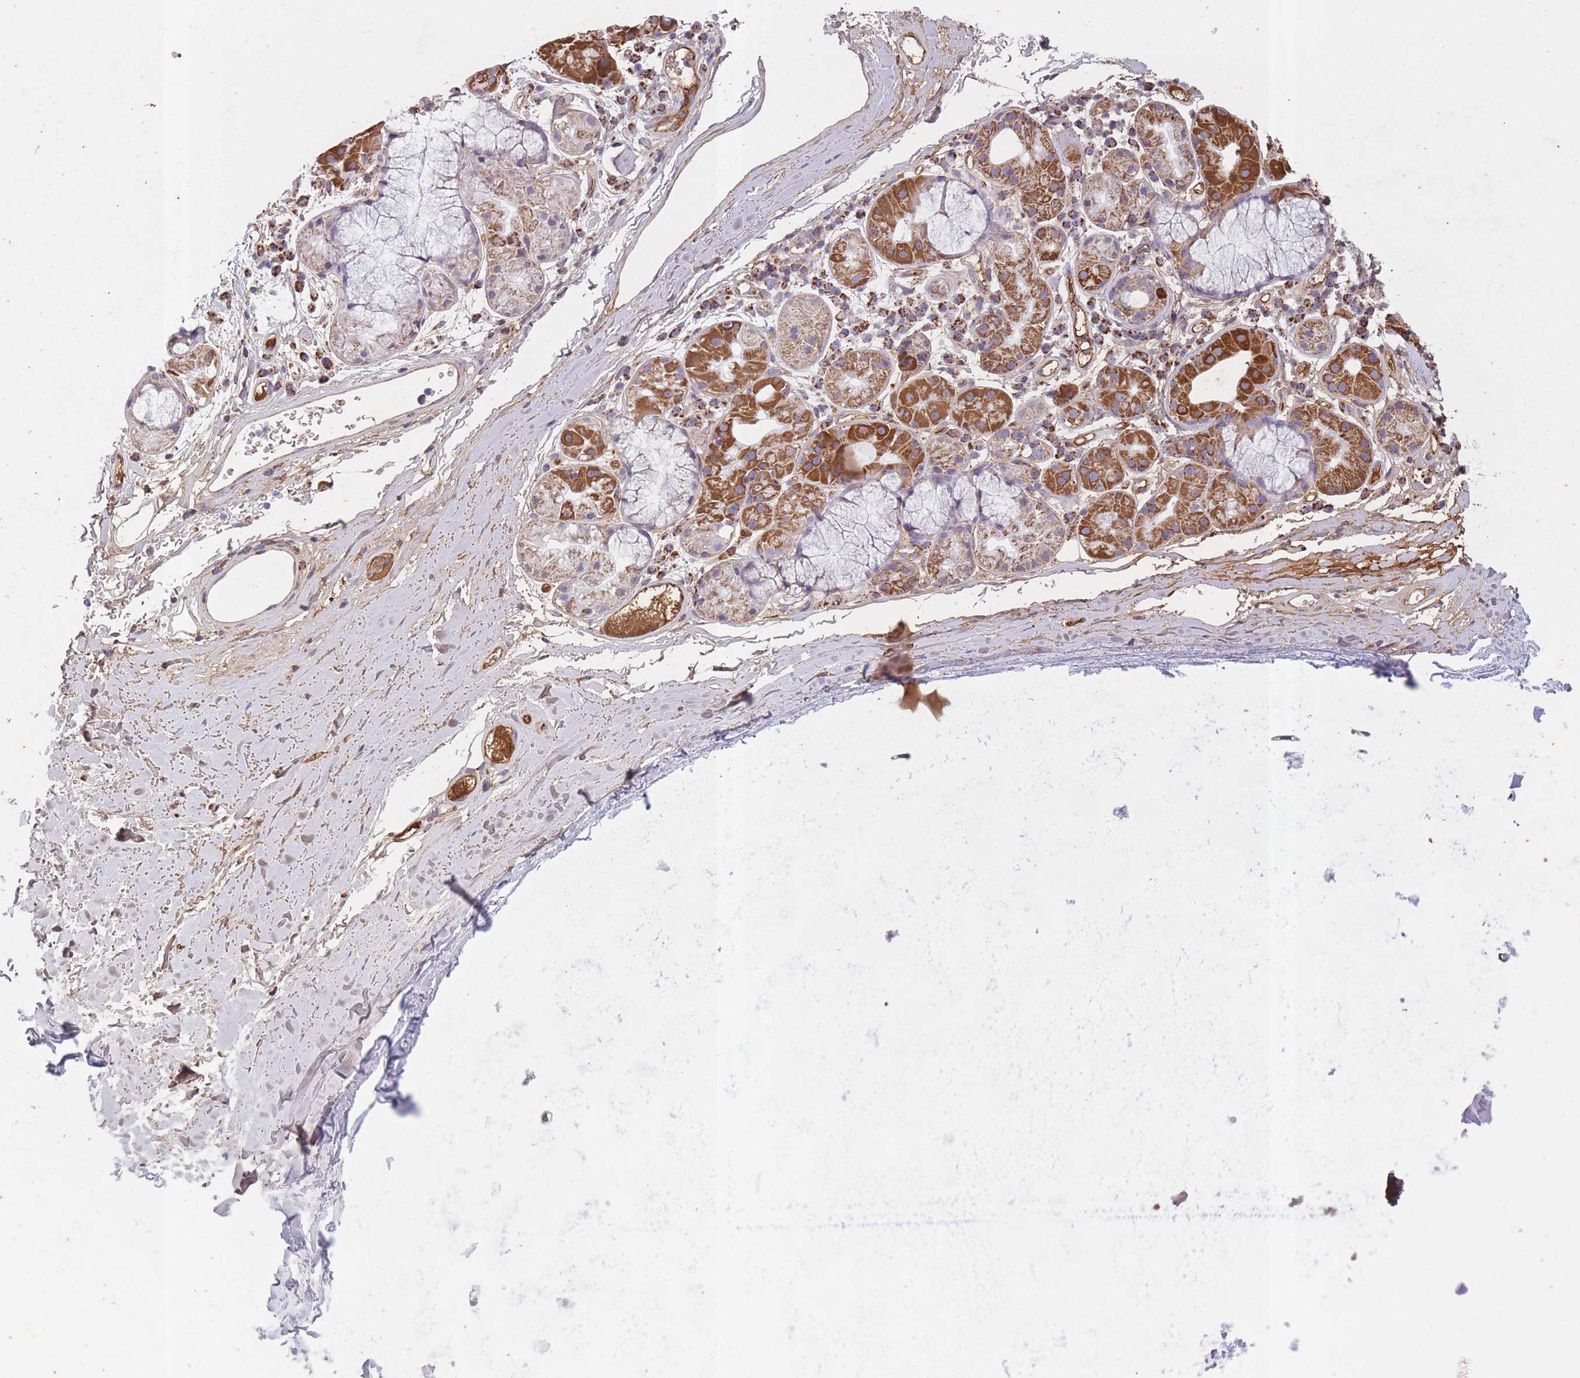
{"staining": {"intensity": "negative", "quantity": "none", "location": "none"}, "tissue": "adipose tissue", "cell_type": "Adipocytes", "image_type": "normal", "snomed": [{"axis": "morphology", "description": "Normal tissue, NOS"}, {"axis": "topography", "description": "Cartilage tissue"}], "caption": "Immunohistochemistry (IHC) of benign human adipose tissue demonstrates no expression in adipocytes. The staining was performed using DAB (3,3'-diaminobenzidine) to visualize the protein expression in brown, while the nuclei were stained in blue with hematoxylin (Magnification: 20x).", "gene": "KAT2A", "patient": {"sex": "male", "age": 80}}